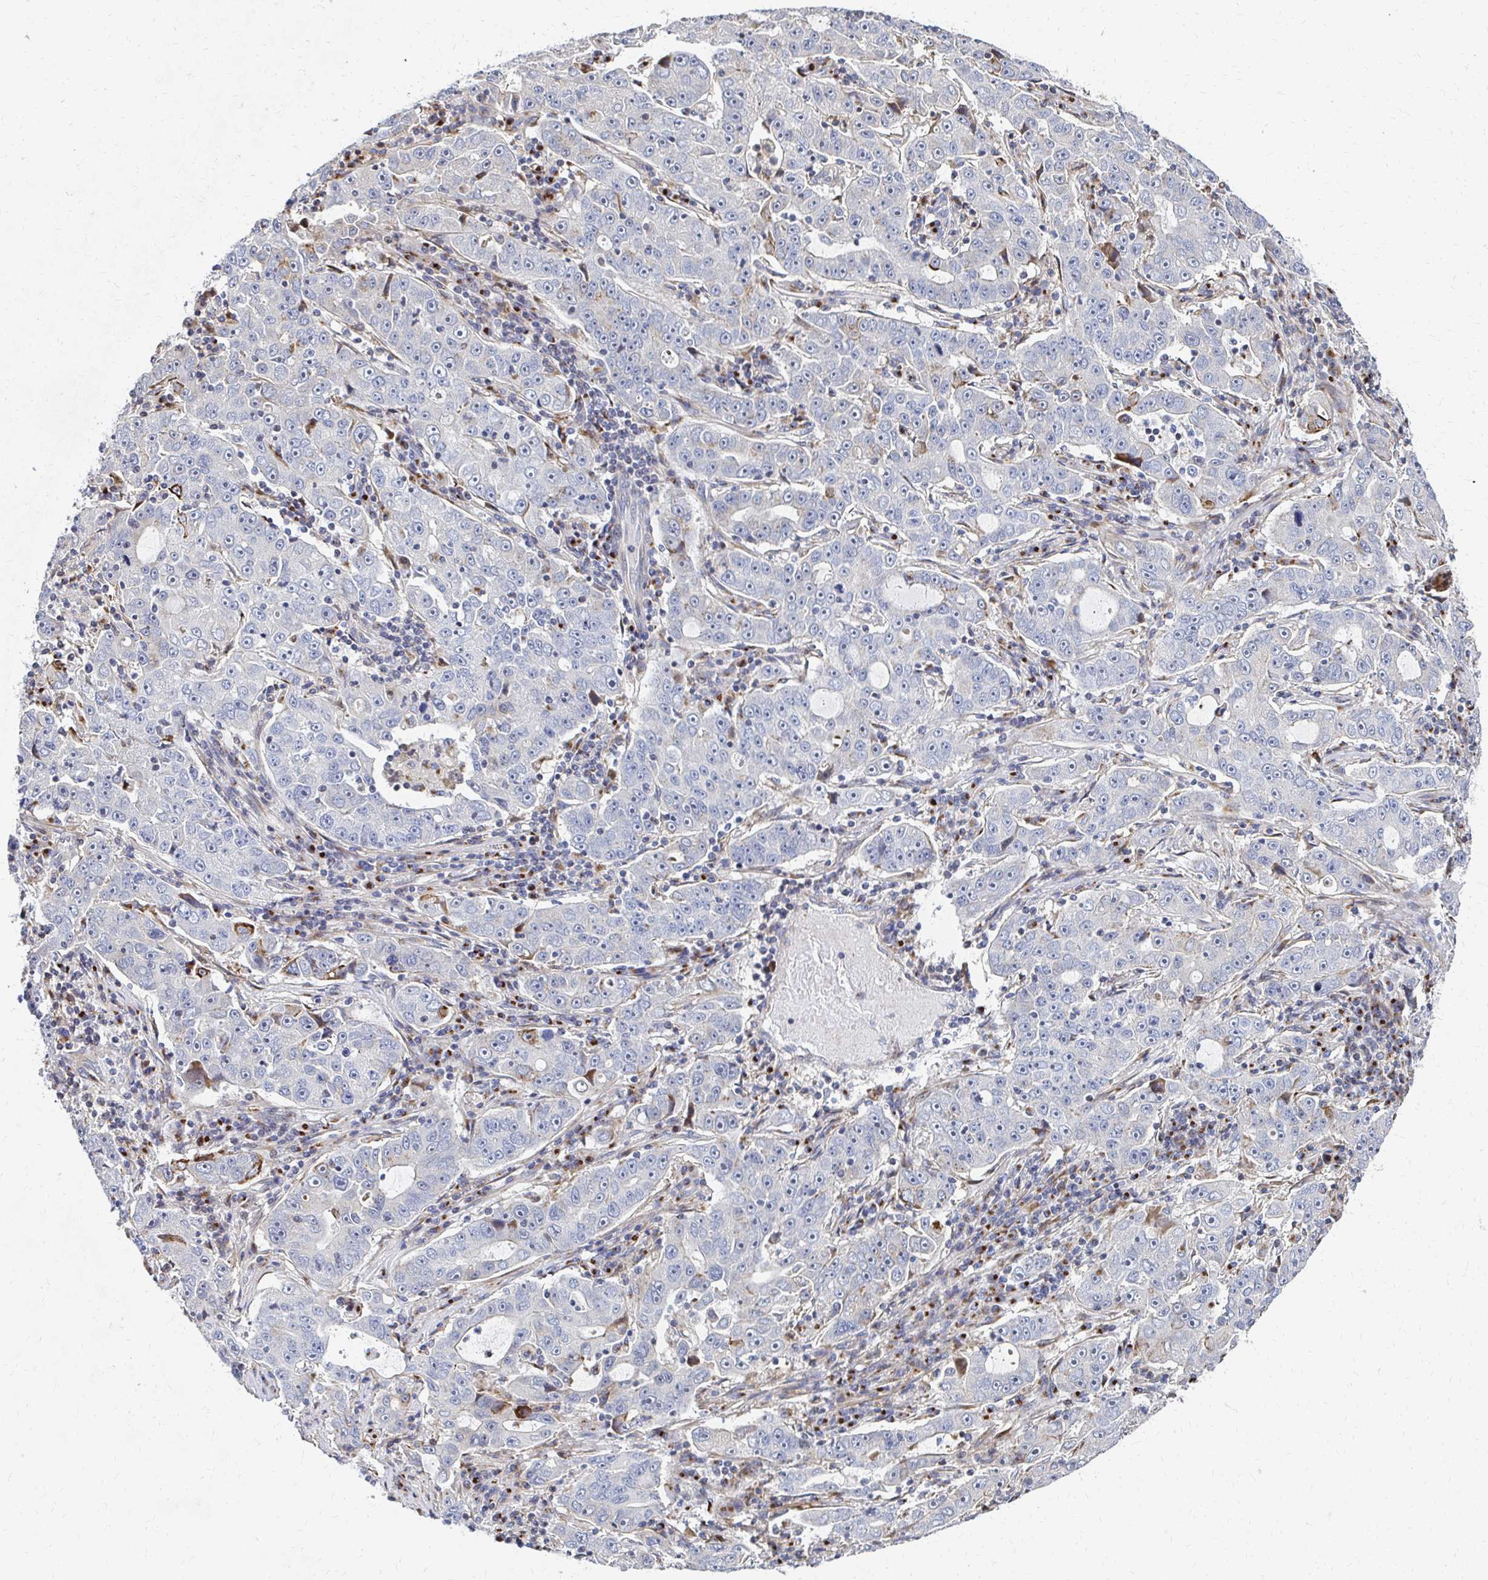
{"staining": {"intensity": "moderate", "quantity": "<25%", "location": "cytoplasmic/membranous"}, "tissue": "lung cancer", "cell_type": "Tumor cells", "image_type": "cancer", "snomed": [{"axis": "morphology", "description": "Normal morphology"}, {"axis": "morphology", "description": "Adenocarcinoma, NOS"}, {"axis": "topography", "description": "Lymph node"}, {"axis": "topography", "description": "Lung"}], "caption": "Lung cancer (adenocarcinoma) stained with a protein marker shows moderate staining in tumor cells.", "gene": "MAN1A1", "patient": {"sex": "female", "age": 57}}